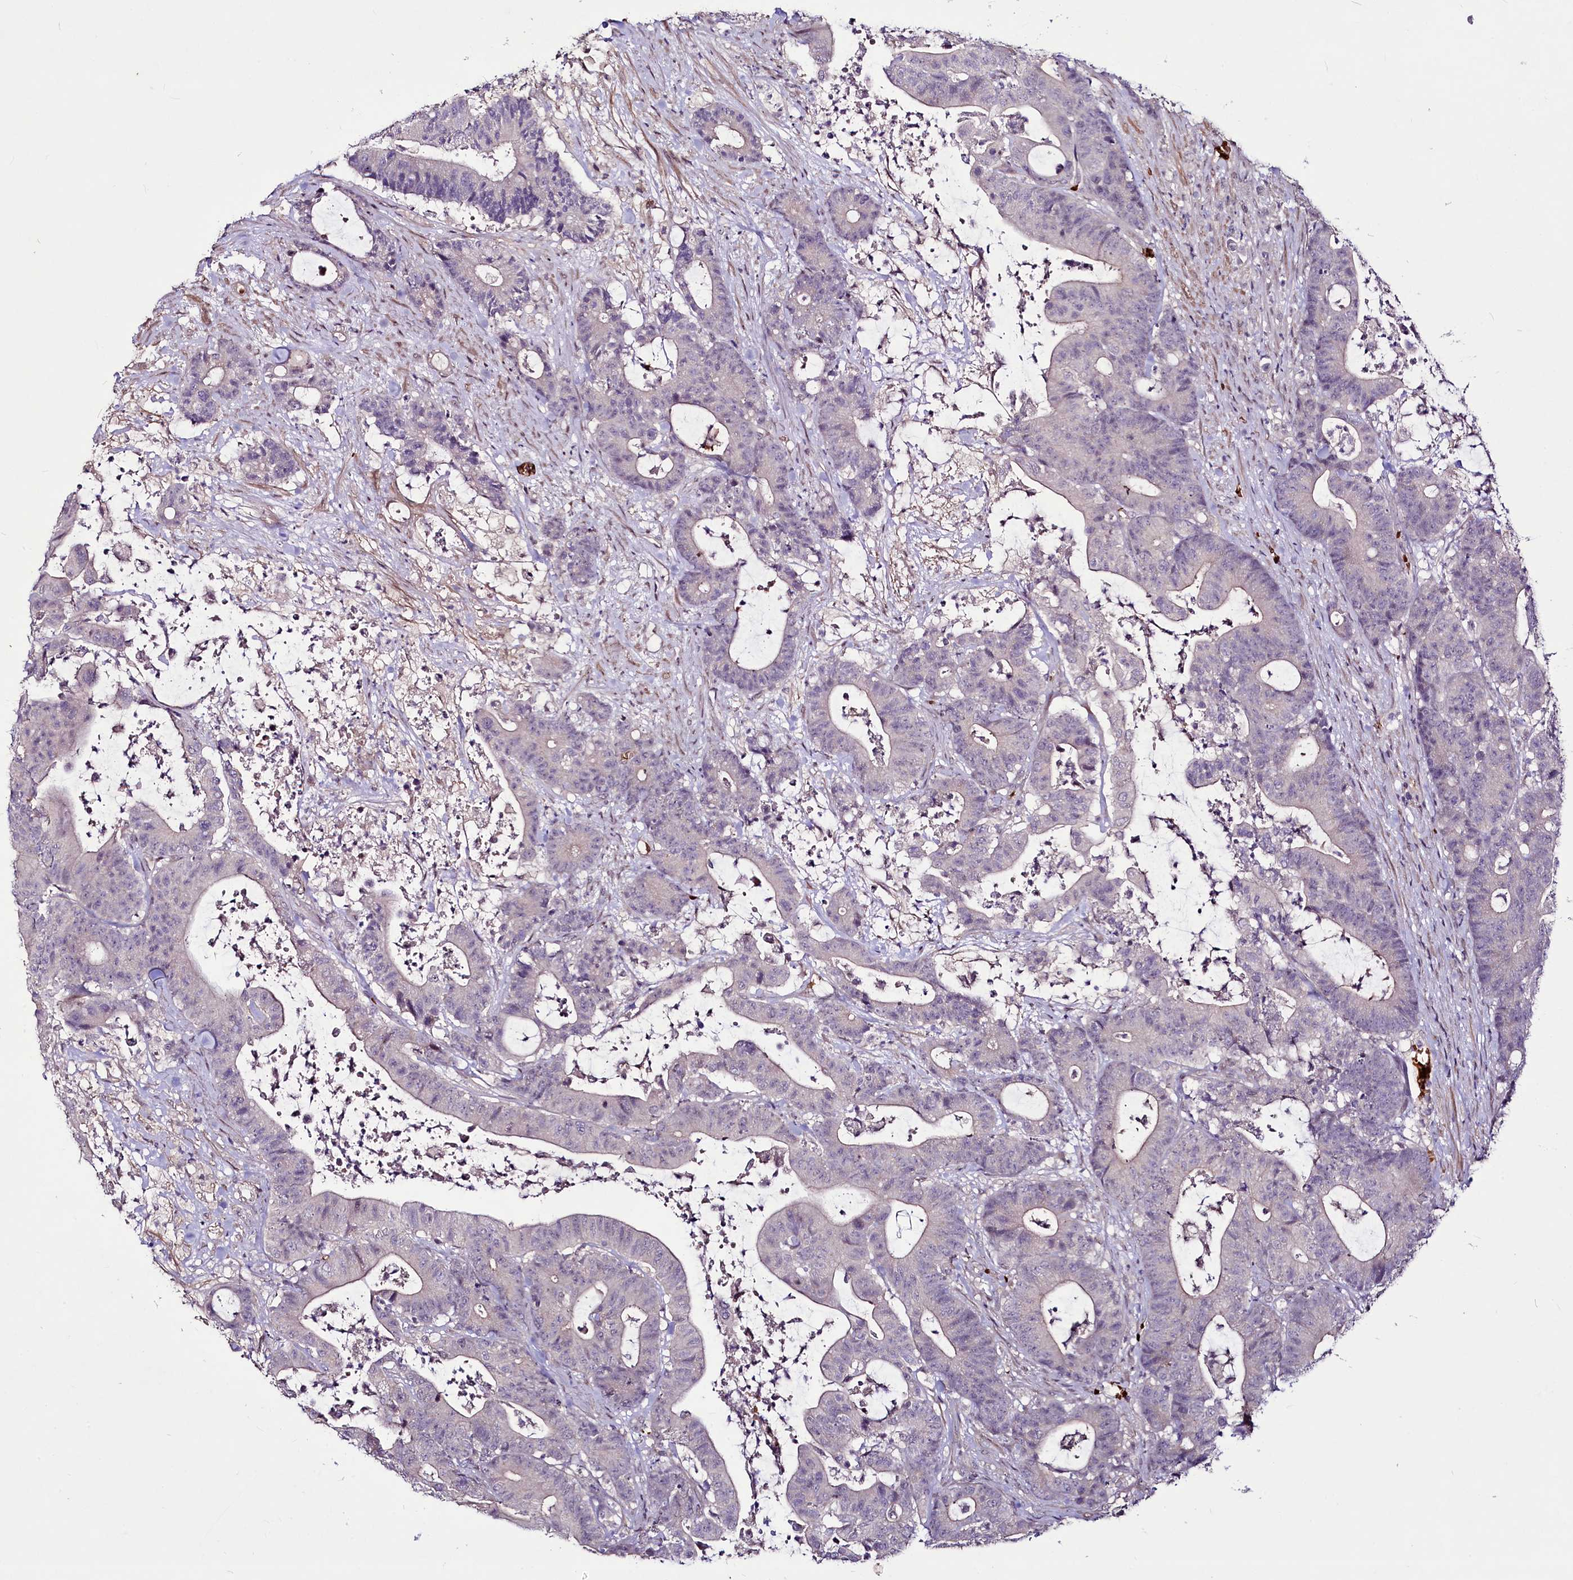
{"staining": {"intensity": "negative", "quantity": "none", "location": "none"}, "tissue": "colorectal cancer", "cell_type": "Tumor cells", "image_type": "cancer", "snomed": [{"axis": "morphology", "description": "Adenocarcinoma, NOS"}, {"axis": "topography", "description": "Colon"}], "caption": "Micrograph shows no significant protein positivity in tumor cells of colorectal cancer (adenocarcinoma).", "gene": "SUSD3", "patient": {"sex": "female", "age": 84}}